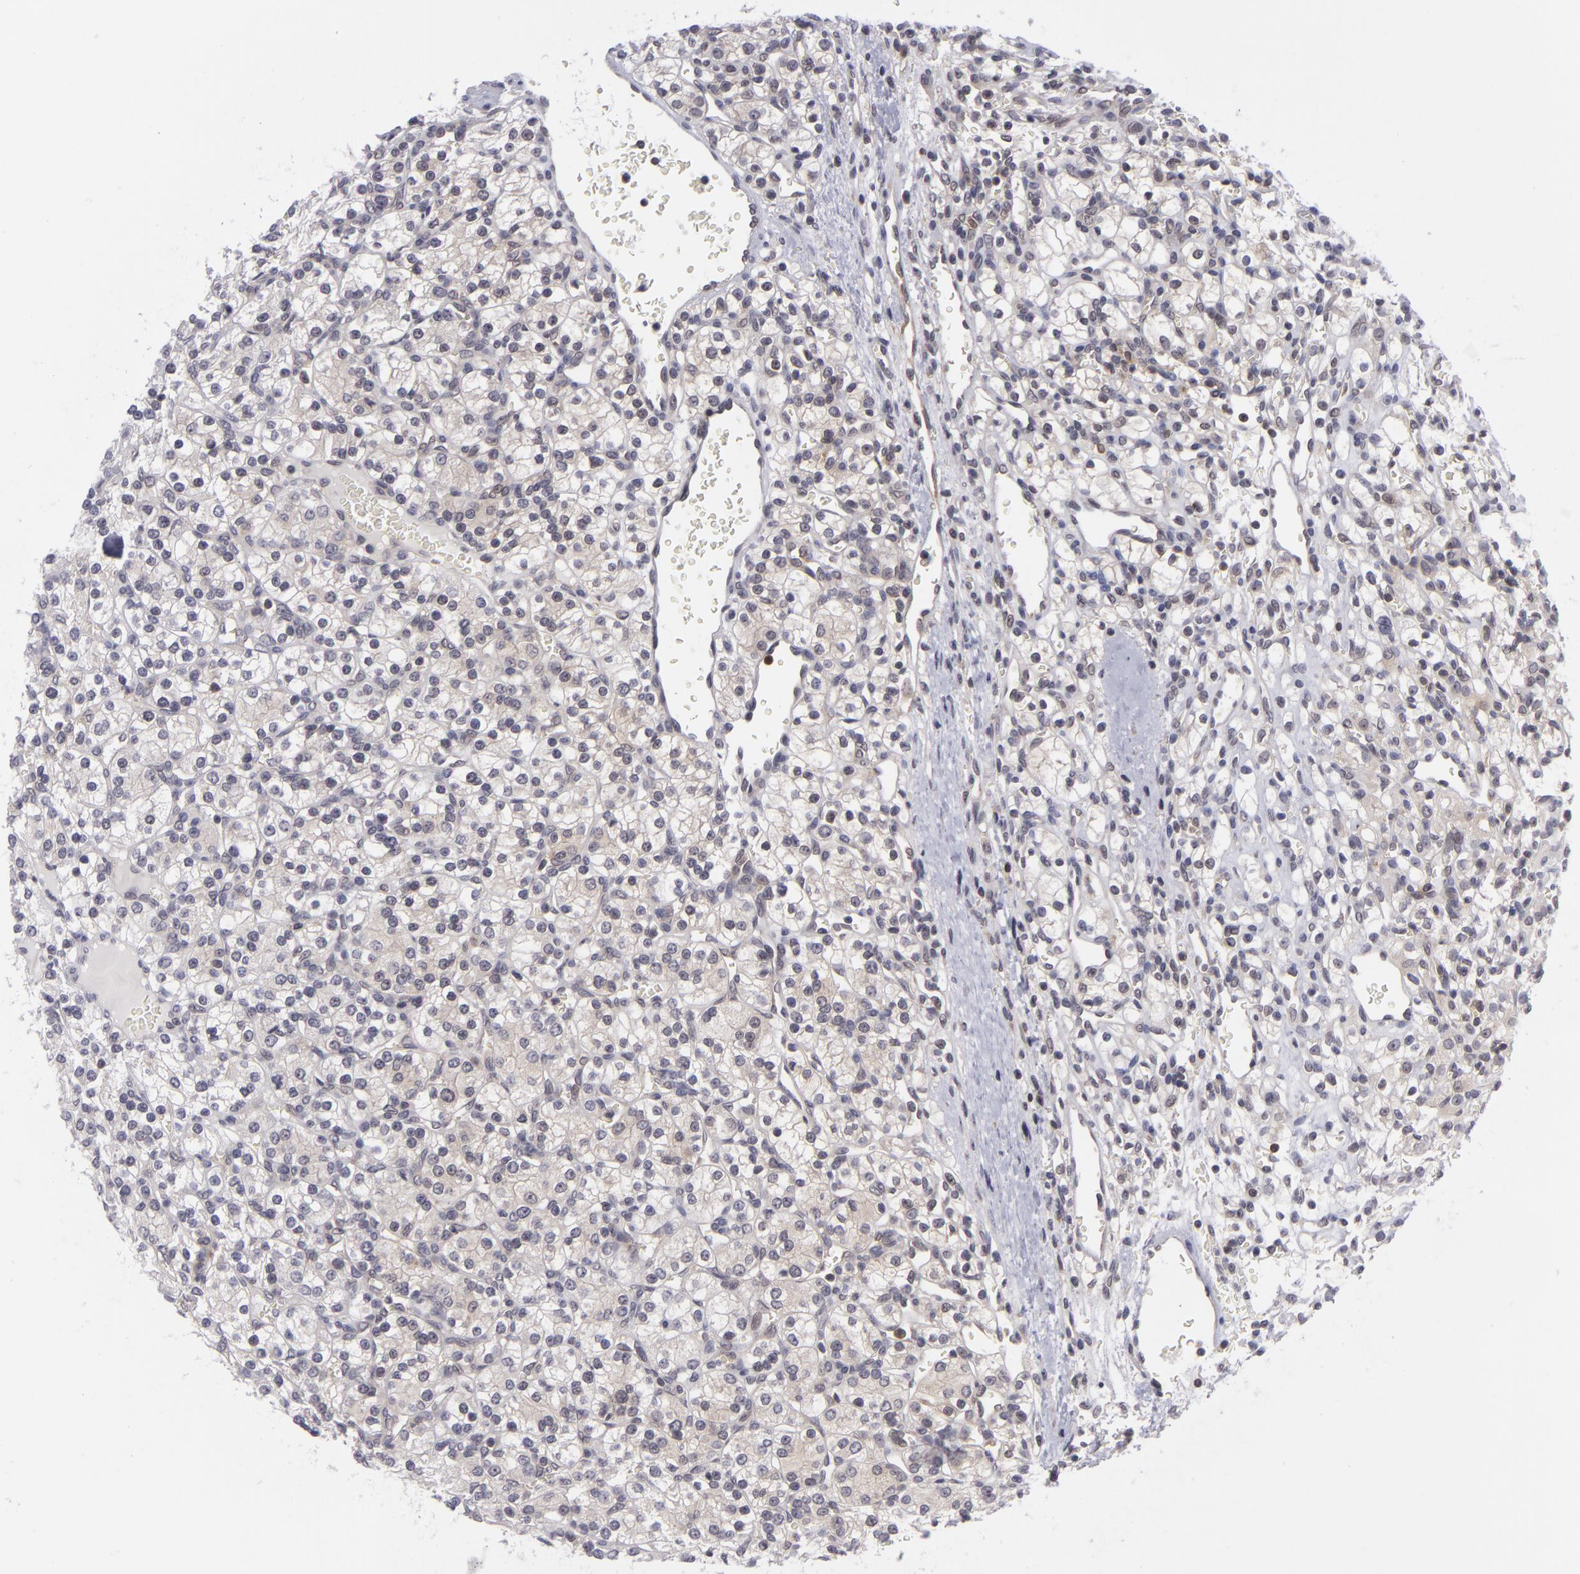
{"staining": {"intensity": "weak", "quantity": "<25%", "location": "cytoplasmic/membranous"}, "tissue": "renal cancer", "cell_type": "Tumor cells", "image_type": "cancer", "snomed": [{"axis": "morphology", "description": "Adenocarcinoma, NOS"}, {"axis": "topography", "description": "Kidney"}], "caption": "Immunohistochemistry photomicrograph of neoplastic tissue: human adenocarcinoma (renal) stained with DAB reveals no significant protein staining in tumor cells. (DAB immunohistochemistry (IHC) visualized using brightfield microscopy, high magnification).", "gene": "BCL10", "patient": {"sex": "female", "age": 62}}